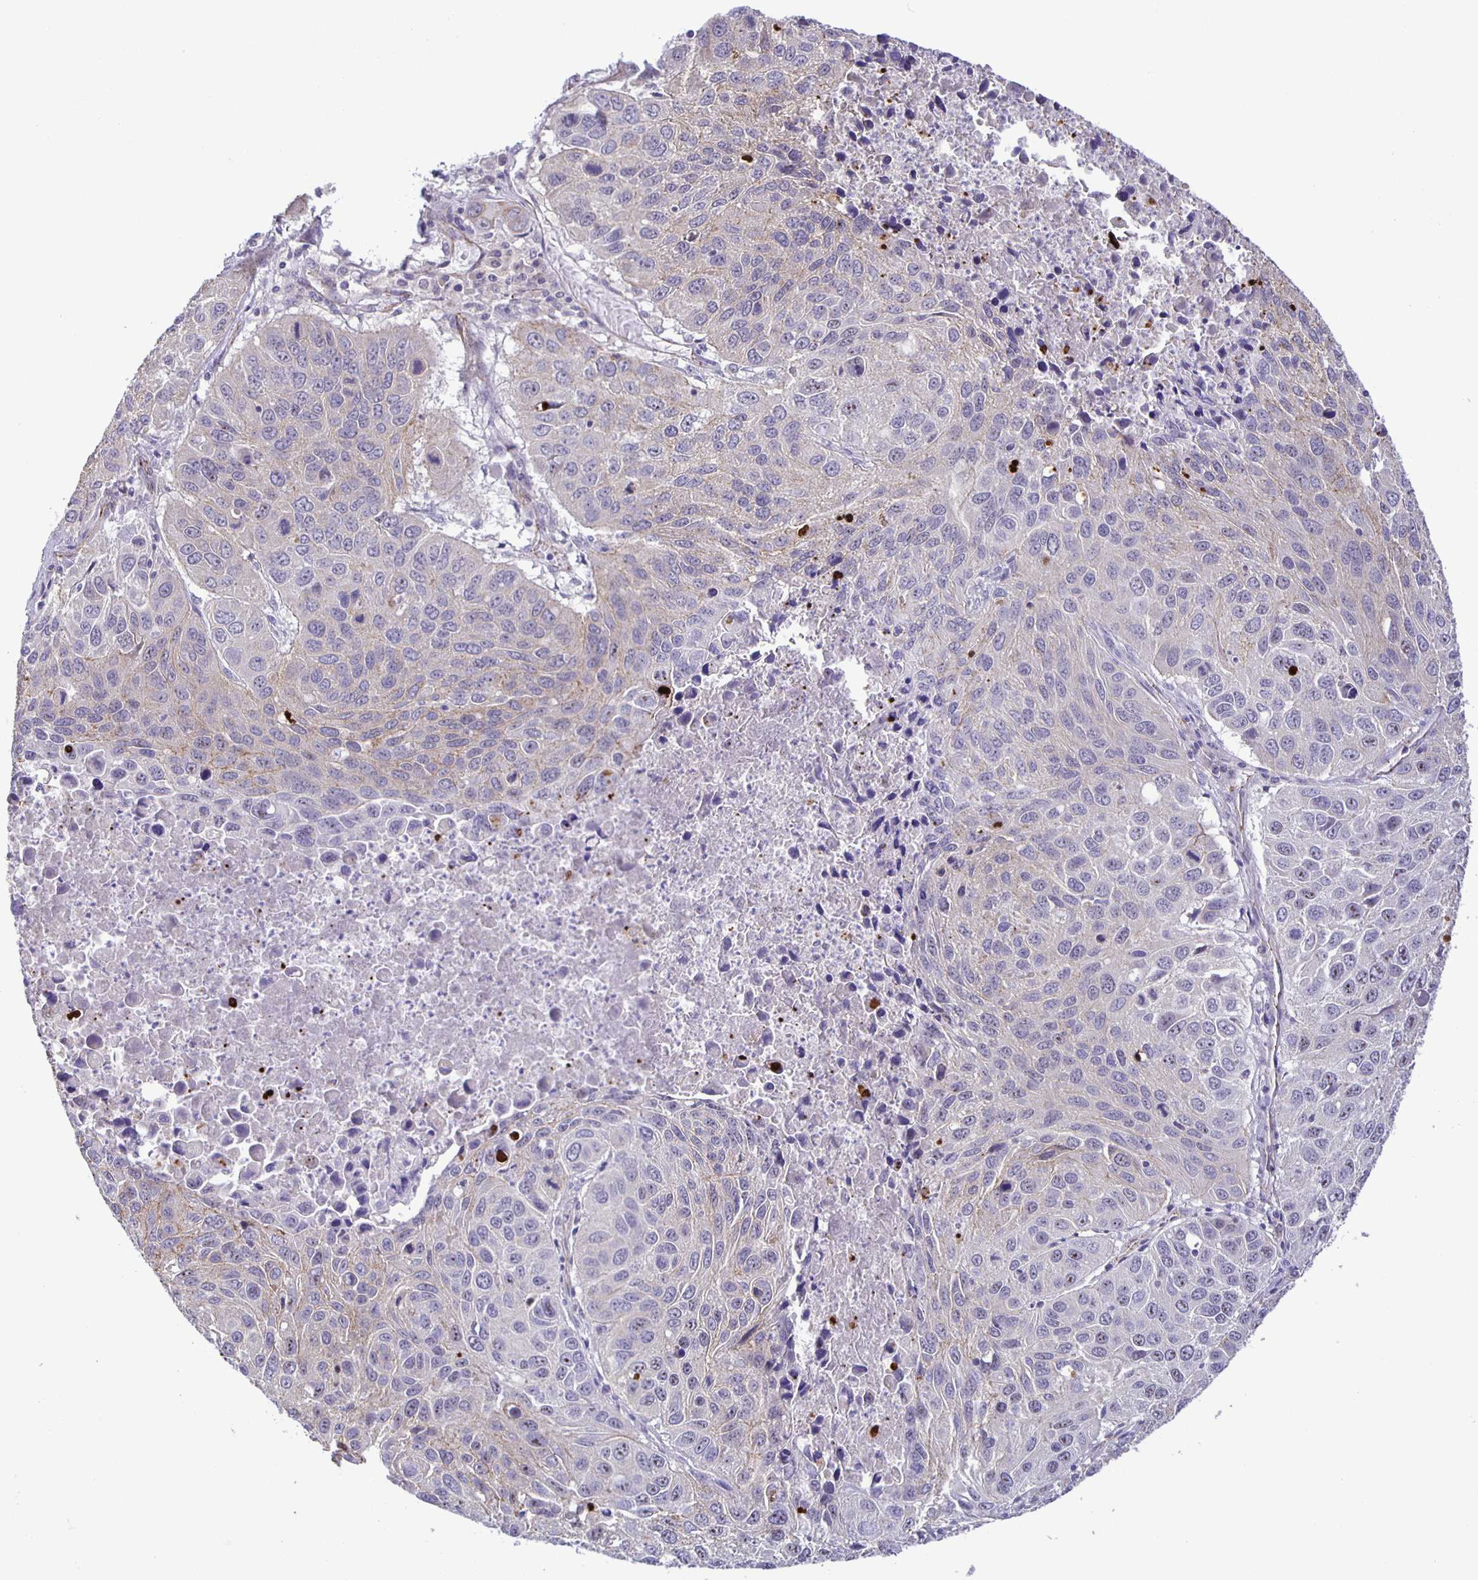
{"staining": {"intensity": "negative", "quantity": "none", "location": "none"}, "tissue": "lung cancer", "cell_type": "Tumor cells", "image_type": "cancer", "snomed": [{"axis": "morphology", "description": "Squamous cell carcinoma, NOS"}, {"axis": "topography", "description": "Lung"}], "caption": "IHC of lung squamous cell carcinoma exhibits no positivity in tumor cells.", "gene": "JMJD4", "patient": {"sex": "female", "age": 61}}